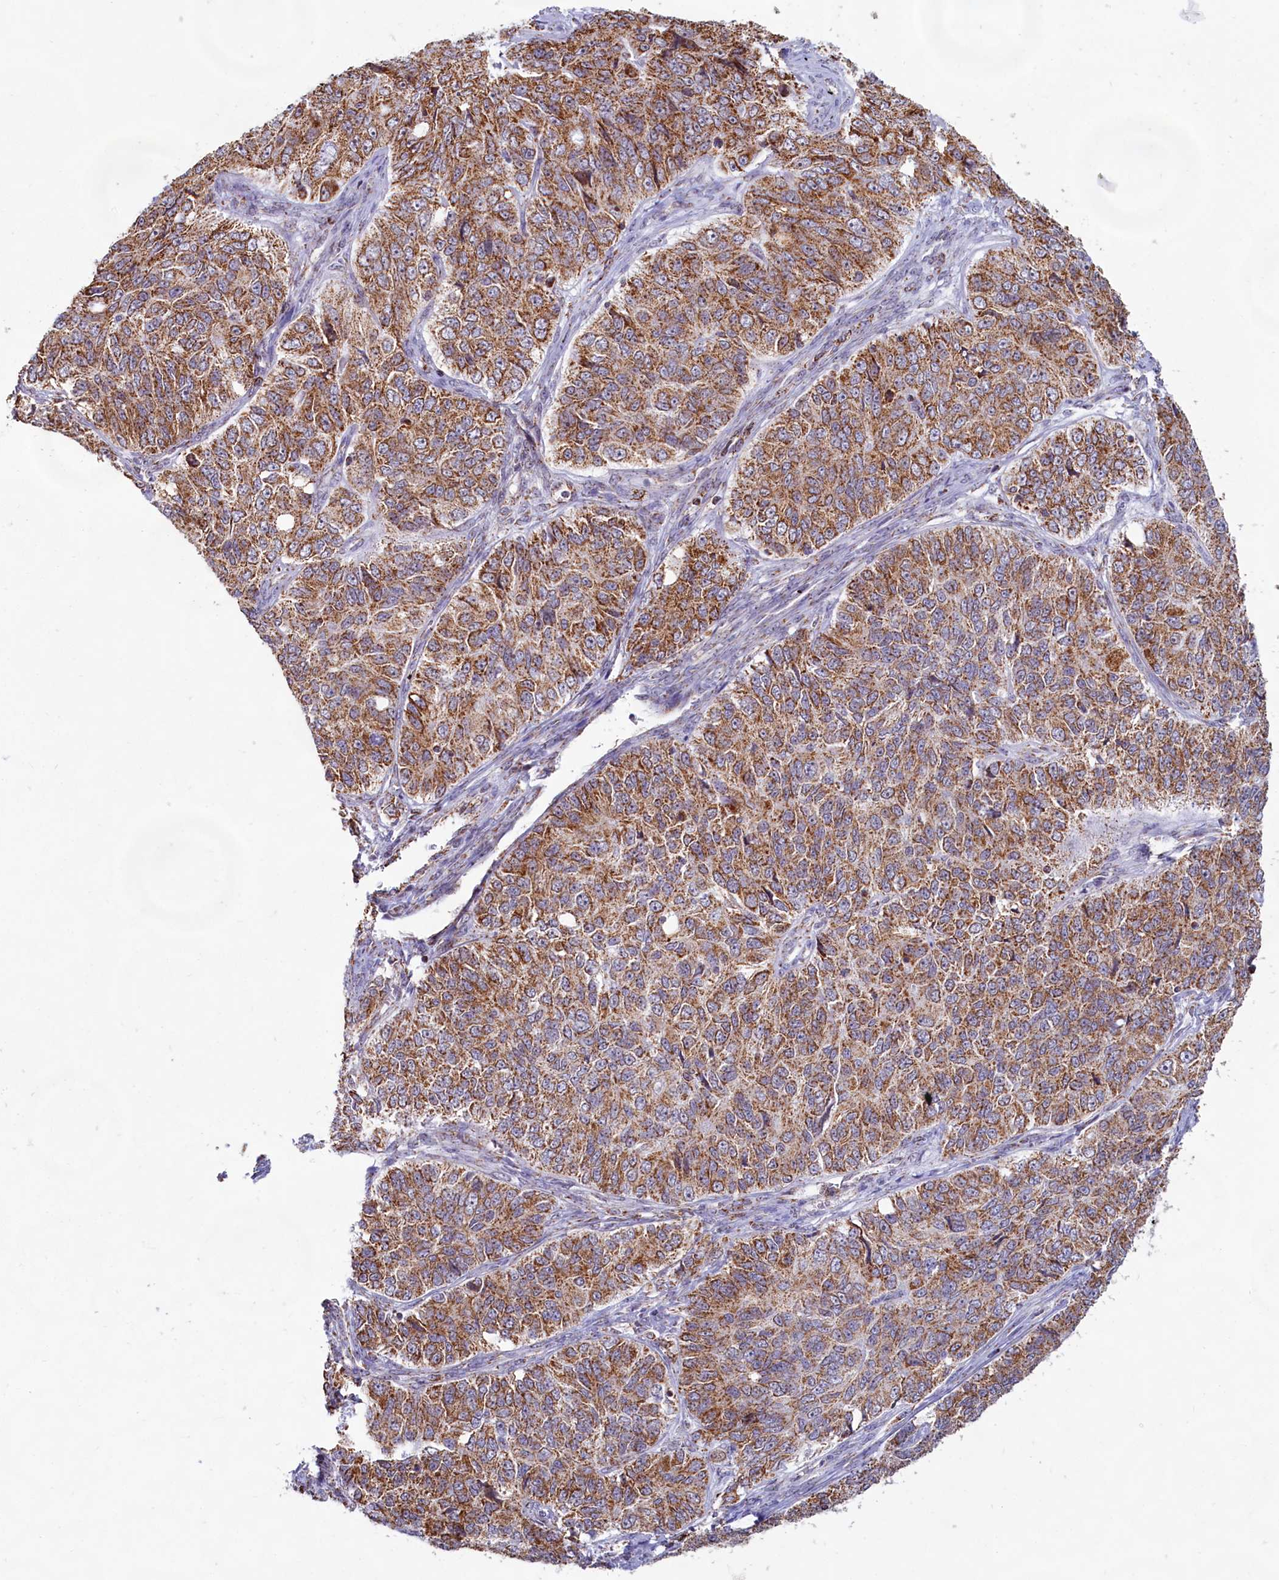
{"staining": {"intensity": "moderate", "quantity": ">75%", "location": "cytoplasmic/membranous"}, "tissue": "ovarian cancer", "cell_type": "Tumor cells", "image_type": "cancer", "snomed": [{"axis": "morphology", "description": "Carcinoma, endometroid"}, {"axis": "topography", "description": "Ovary"}], "caption": "The micrograph displays immunohistochemical staining of ovarian cancer (endometroid carcinoma). There is moderate cytoplasmic/membranous positivity is present in about >75% of tumor cells.", "gene": "C1D", "patient": {"sex": "female", "age": 51}}